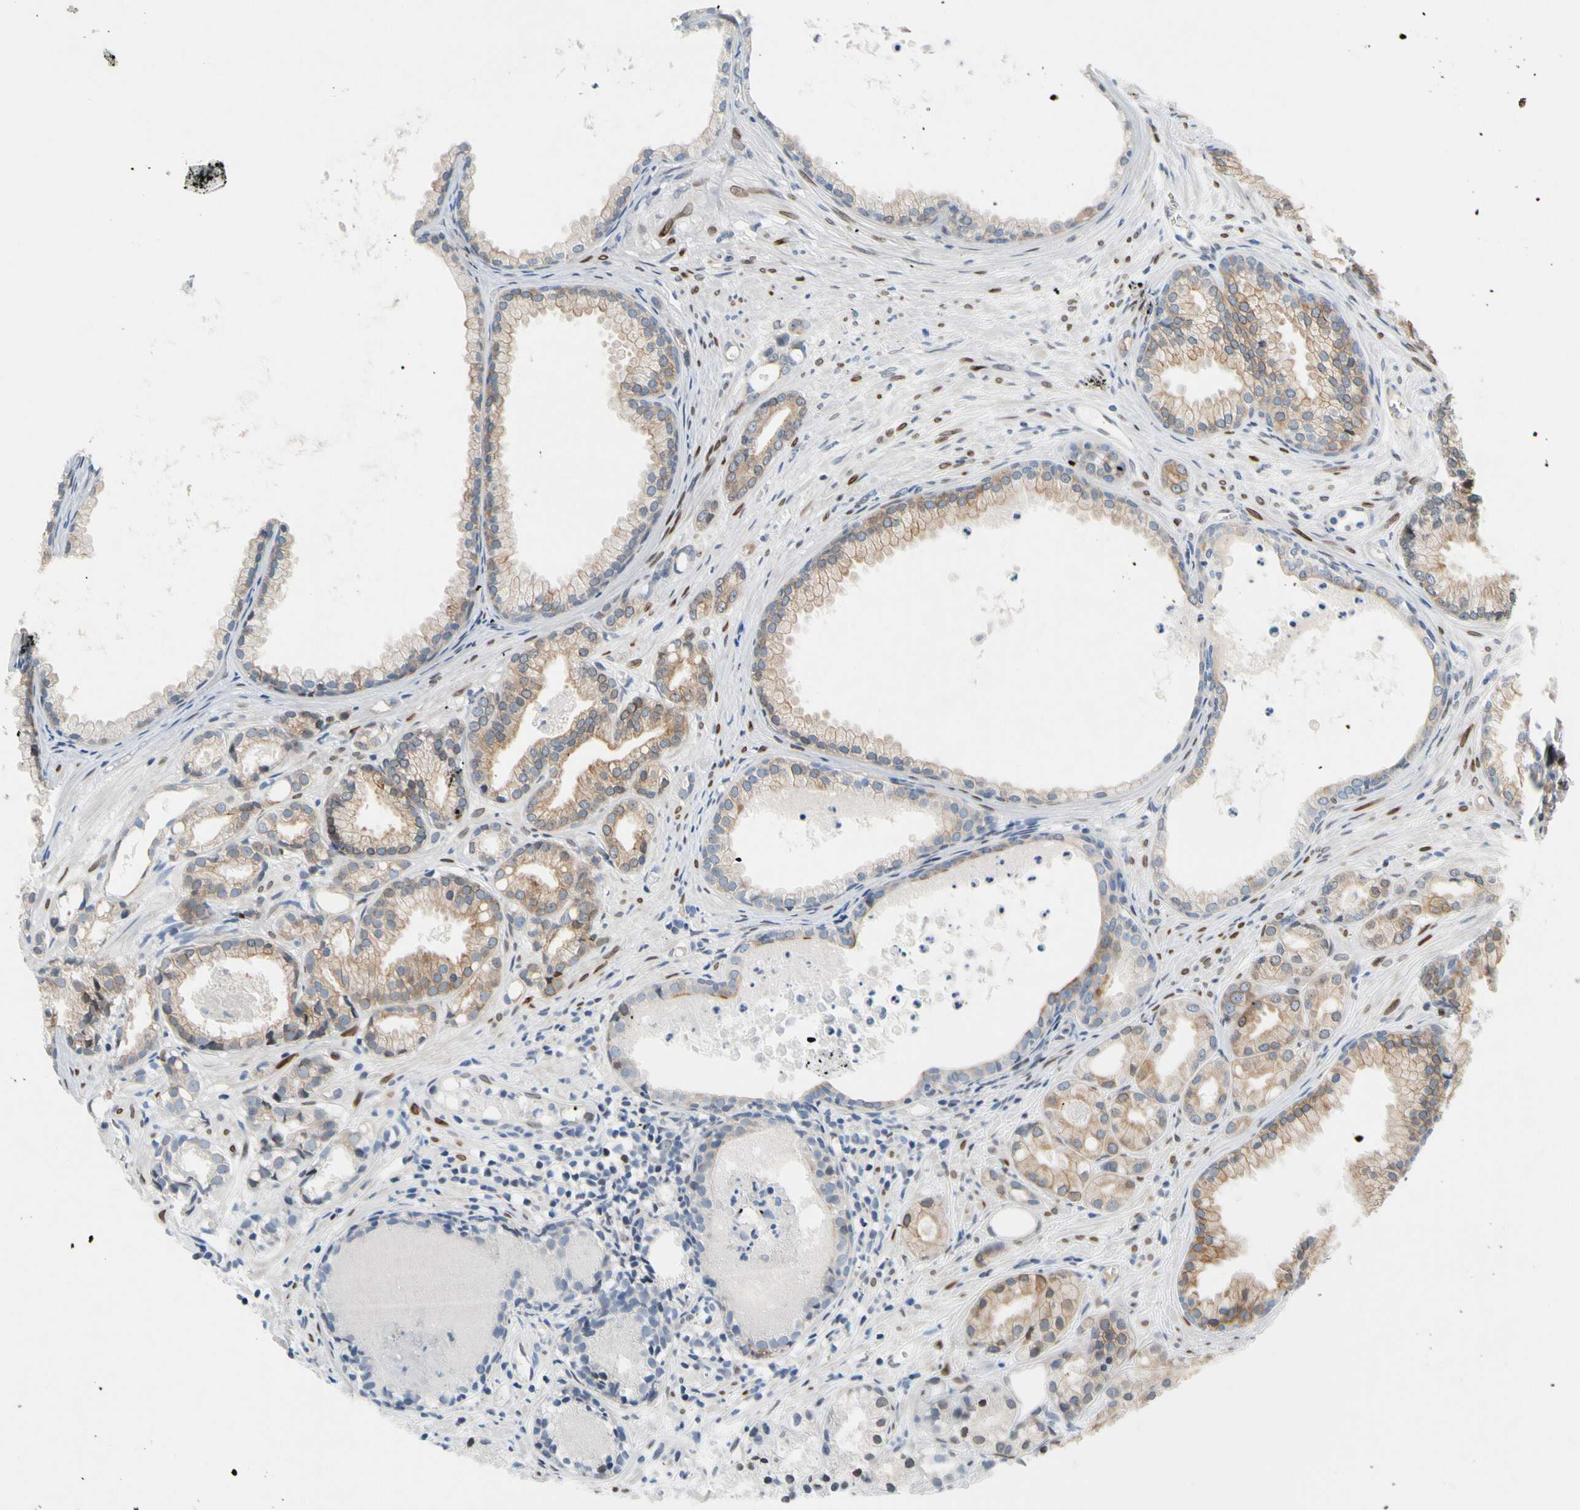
{"staining": {"intensity": "moderate", "quantity": ">75%", "location": "cytoplasmic/membranous"}, "tissue": "prostate cancer", "cell_type": "Tumor cells", "image_type": "cancer", "snomed": [{"axis": "morphology", "description": "Adenocarcinoma, Low grade"}, {"axis": "topography", "description": "Prostate"}], "caption": "There is medium levels of moderate cytoplasmic/membranous staining in tumor cells of prostate cancer (low-grade adenocarcinoma), as demonstrated by immunohistochemical staining (brown color).", "gene": "ZNF132", "patient": {"sex": "male", "age": 72}}